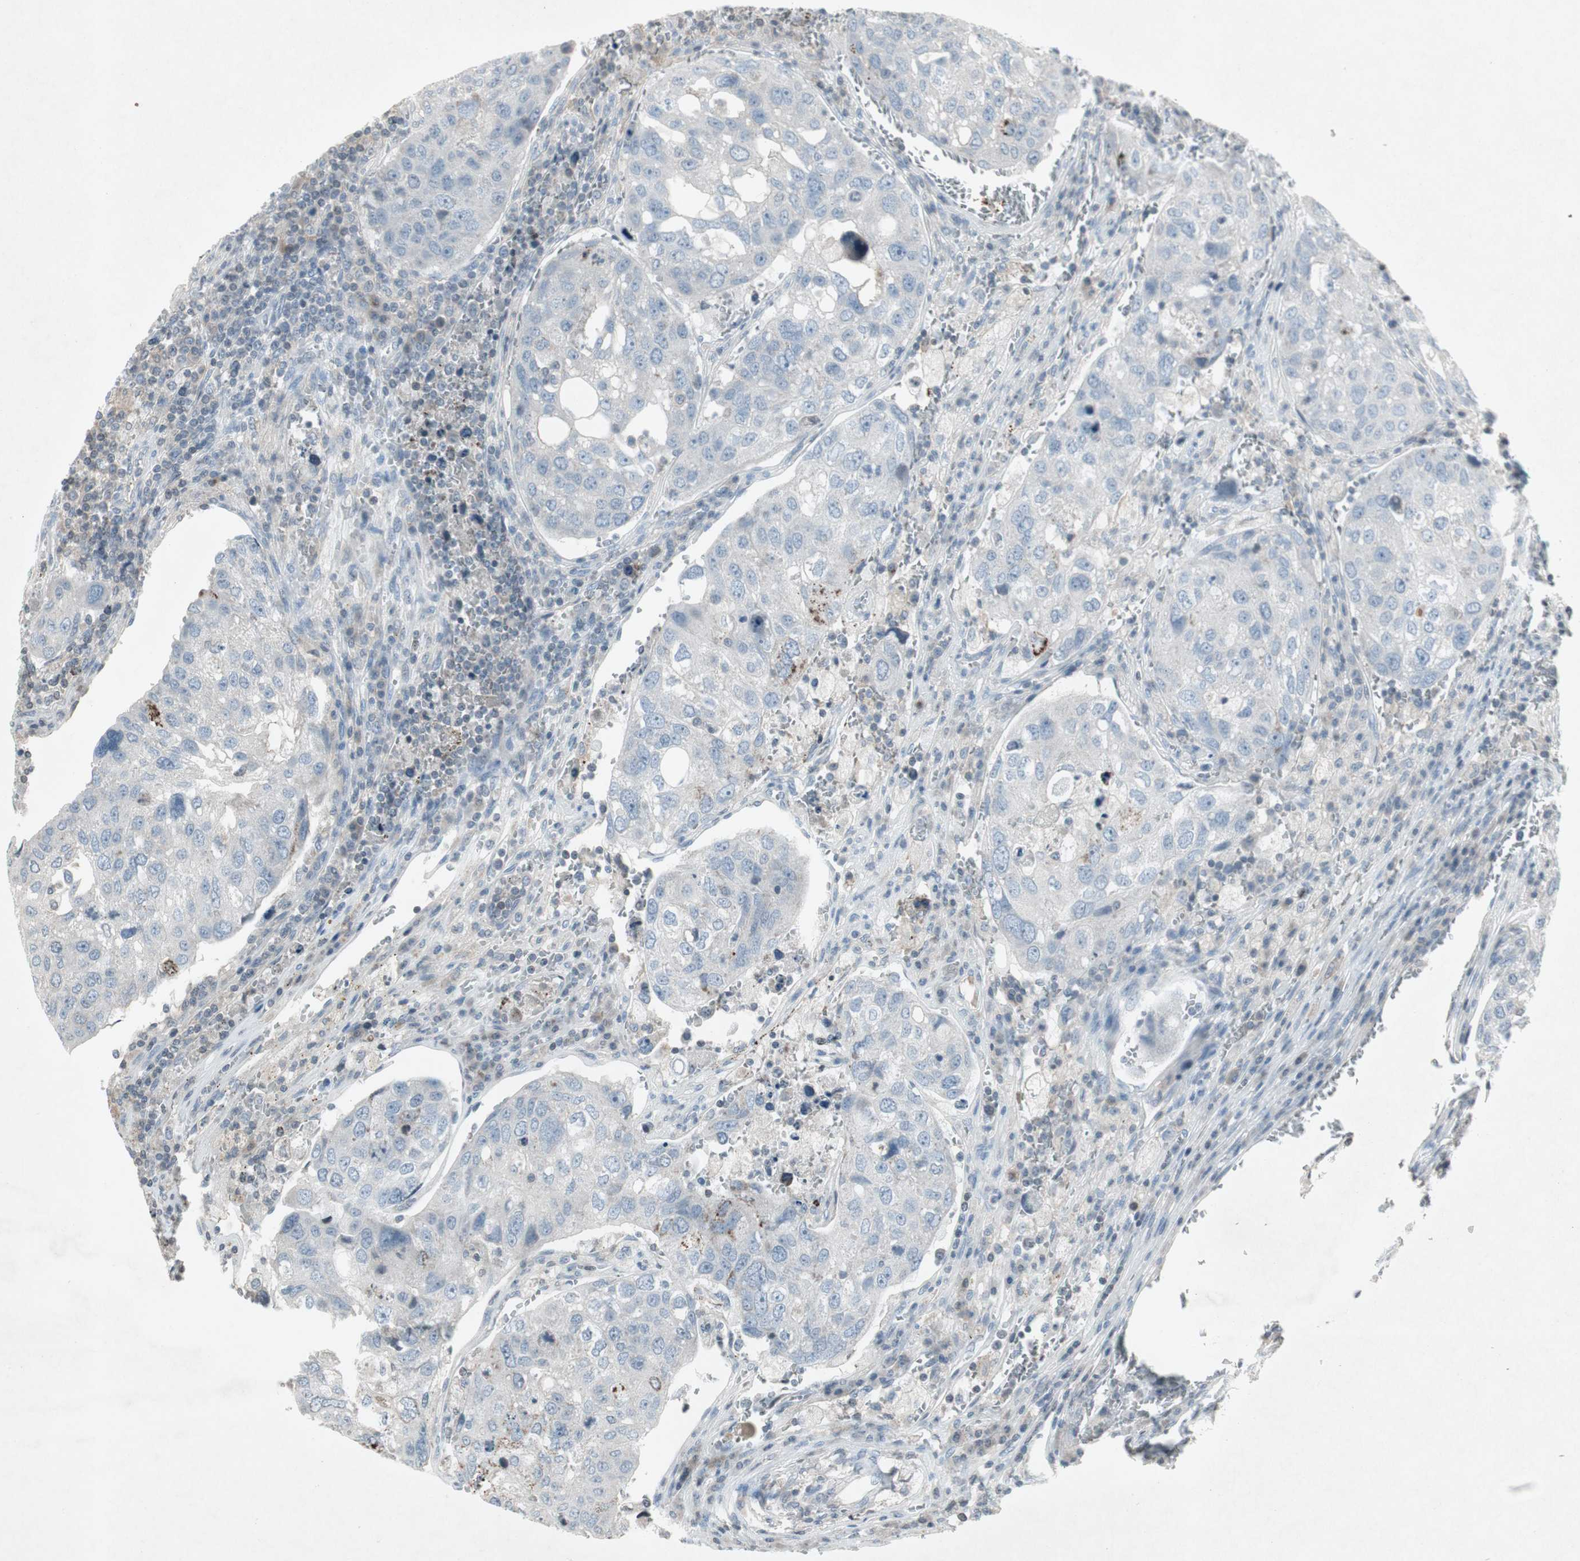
{"staining": {"intensity": "moderate", "quantity": "<25%", "location": "cytoplasmic/membranous"}, "tissue": "urothelial cancer", "cell_type": "Tumor cells", "image_type": "cancer", "snomed": [{"axis": "morphology", "description": "Urothelial carcinoma, High grade"}, {"axis": "topography", "description": "Lymph node"}, {"axis": "topography", "description": "Urinary bladder"}], "caption": "High-grade urothelial carcinoma stained with IHC exhibits moderate cytoplasmic/membranous staining in about <25% of tumor cells.", "gene": "ARG2", "patient": {"sex": "male", "age": 51}}